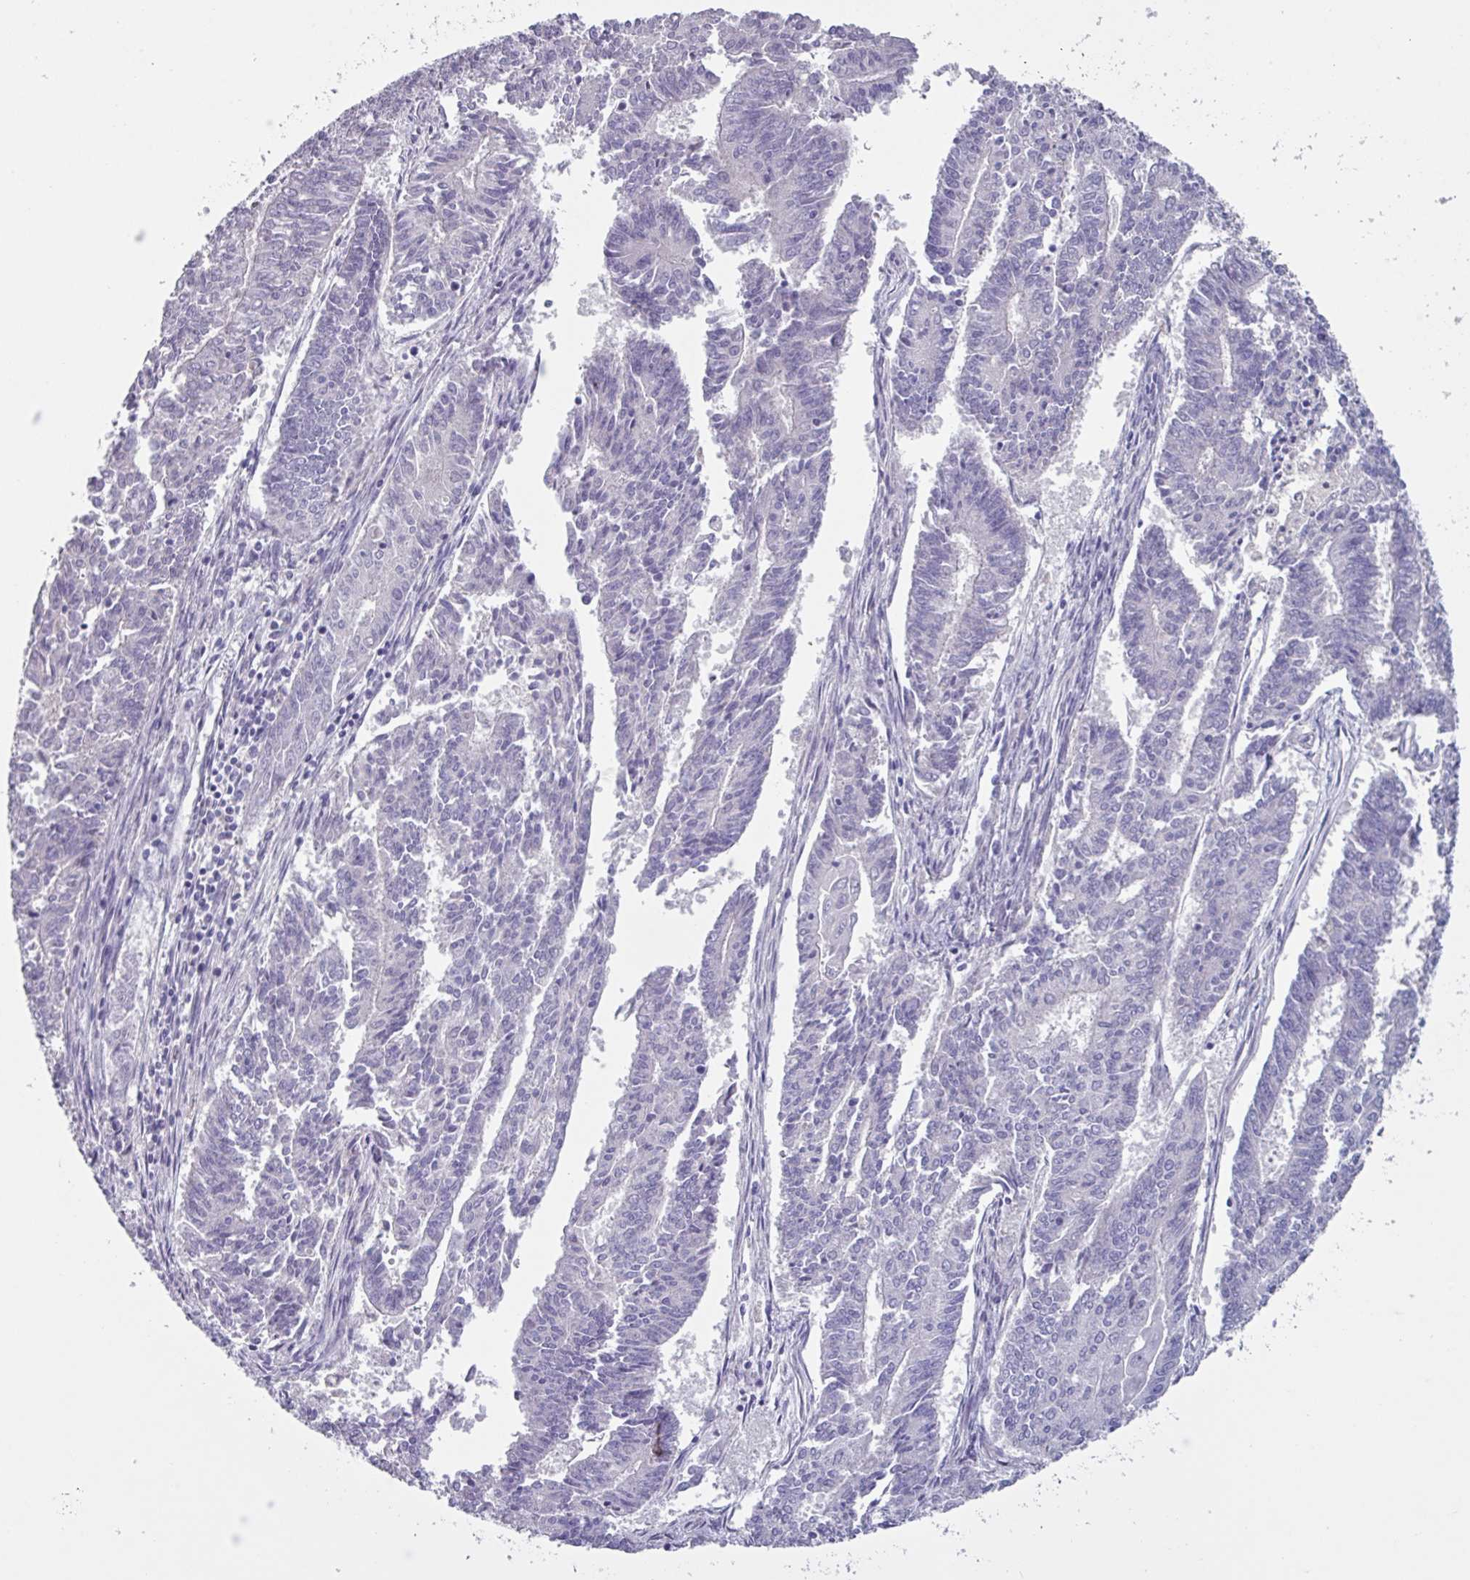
{"staining": {"intensity": "negative", "quantity": "none", "location": "none"}, "tissue": "endometrial cancer", "cell_type": "Tumor cells", "image_type": "cancer", "snomed": [{"axis": "morphology", "description": "Adenocarcinoma, NOS"}, {"axis": "topography", "description": "Endometrium"}], "caption": "IHC micrograph of neoplastic tissue: human endometrial adenocarcinoma stained with DAB (3,3'-diaminobenzidine) reveals no significant protein expression in tumor cells. The staining is performed using DAB brown chromogen with nuclei counter-stained in using hematoxylin.", "gene": "OR2T10", "patient": {"sex": "female", "age": 59}}